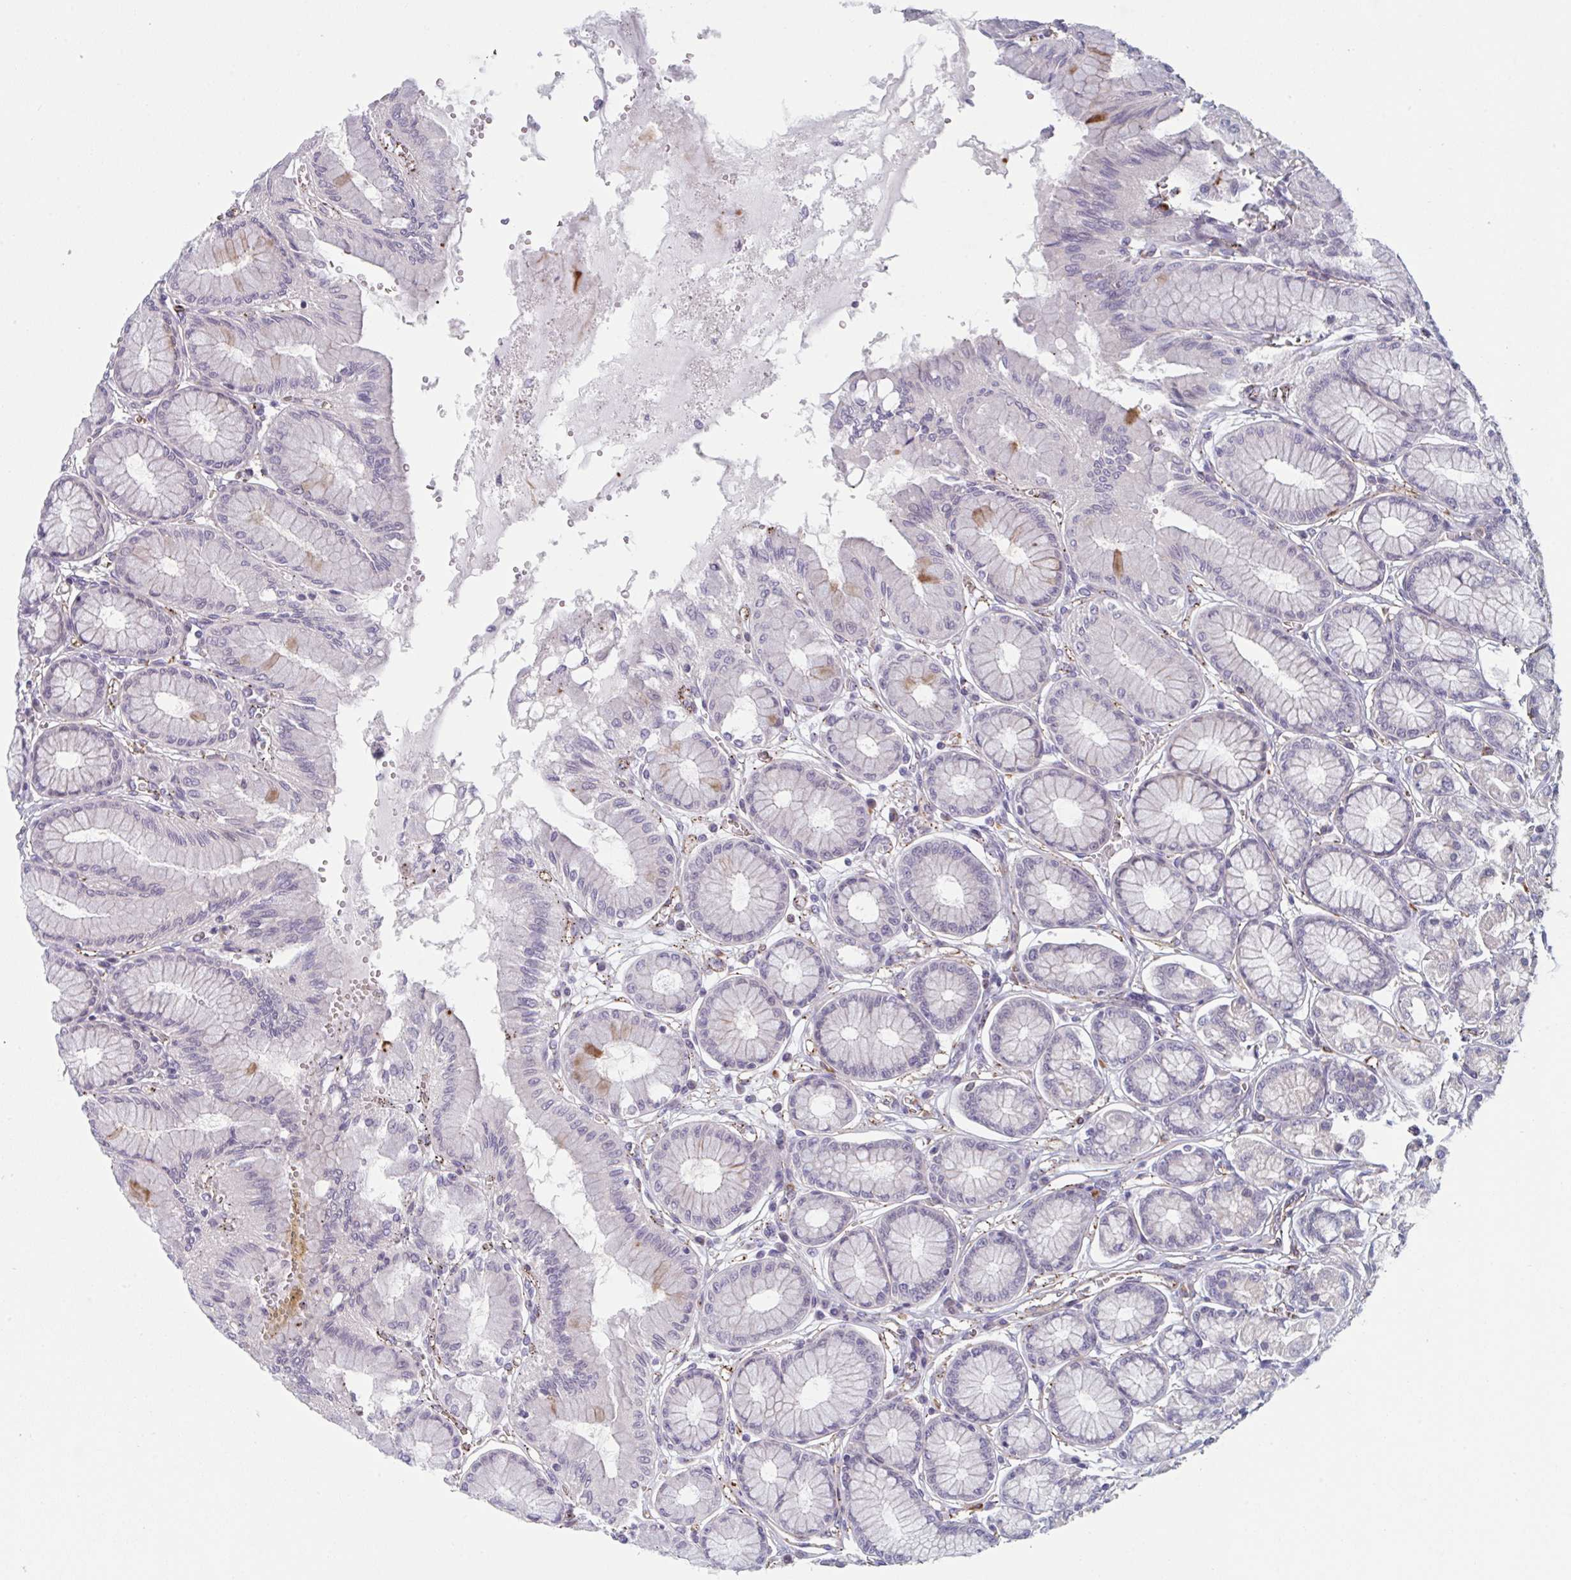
{"staining": {"intensity": "moderate", "quantity": "<25%", "location": "cytoplasmic/membranous"}, "tissue": "stomach", "cell_type": "Glandular cells", "image_type": "normal", "snomed": [{"axis": "morphology", "description": "Normal tissue, NOS"}, {"axis": "topography", "description": "Stomach"}, {"axis": "topography", "description": "Stomach, lower"}], "caption": "High-power microscopy captured an IHC image of unremarkable stomach, revealing moderate cytoplasmic/membranous positivity in approximately <25% of glandular cells.", "gene": "TNFSF10", "patient": {"sex": "male", "age": 76}}